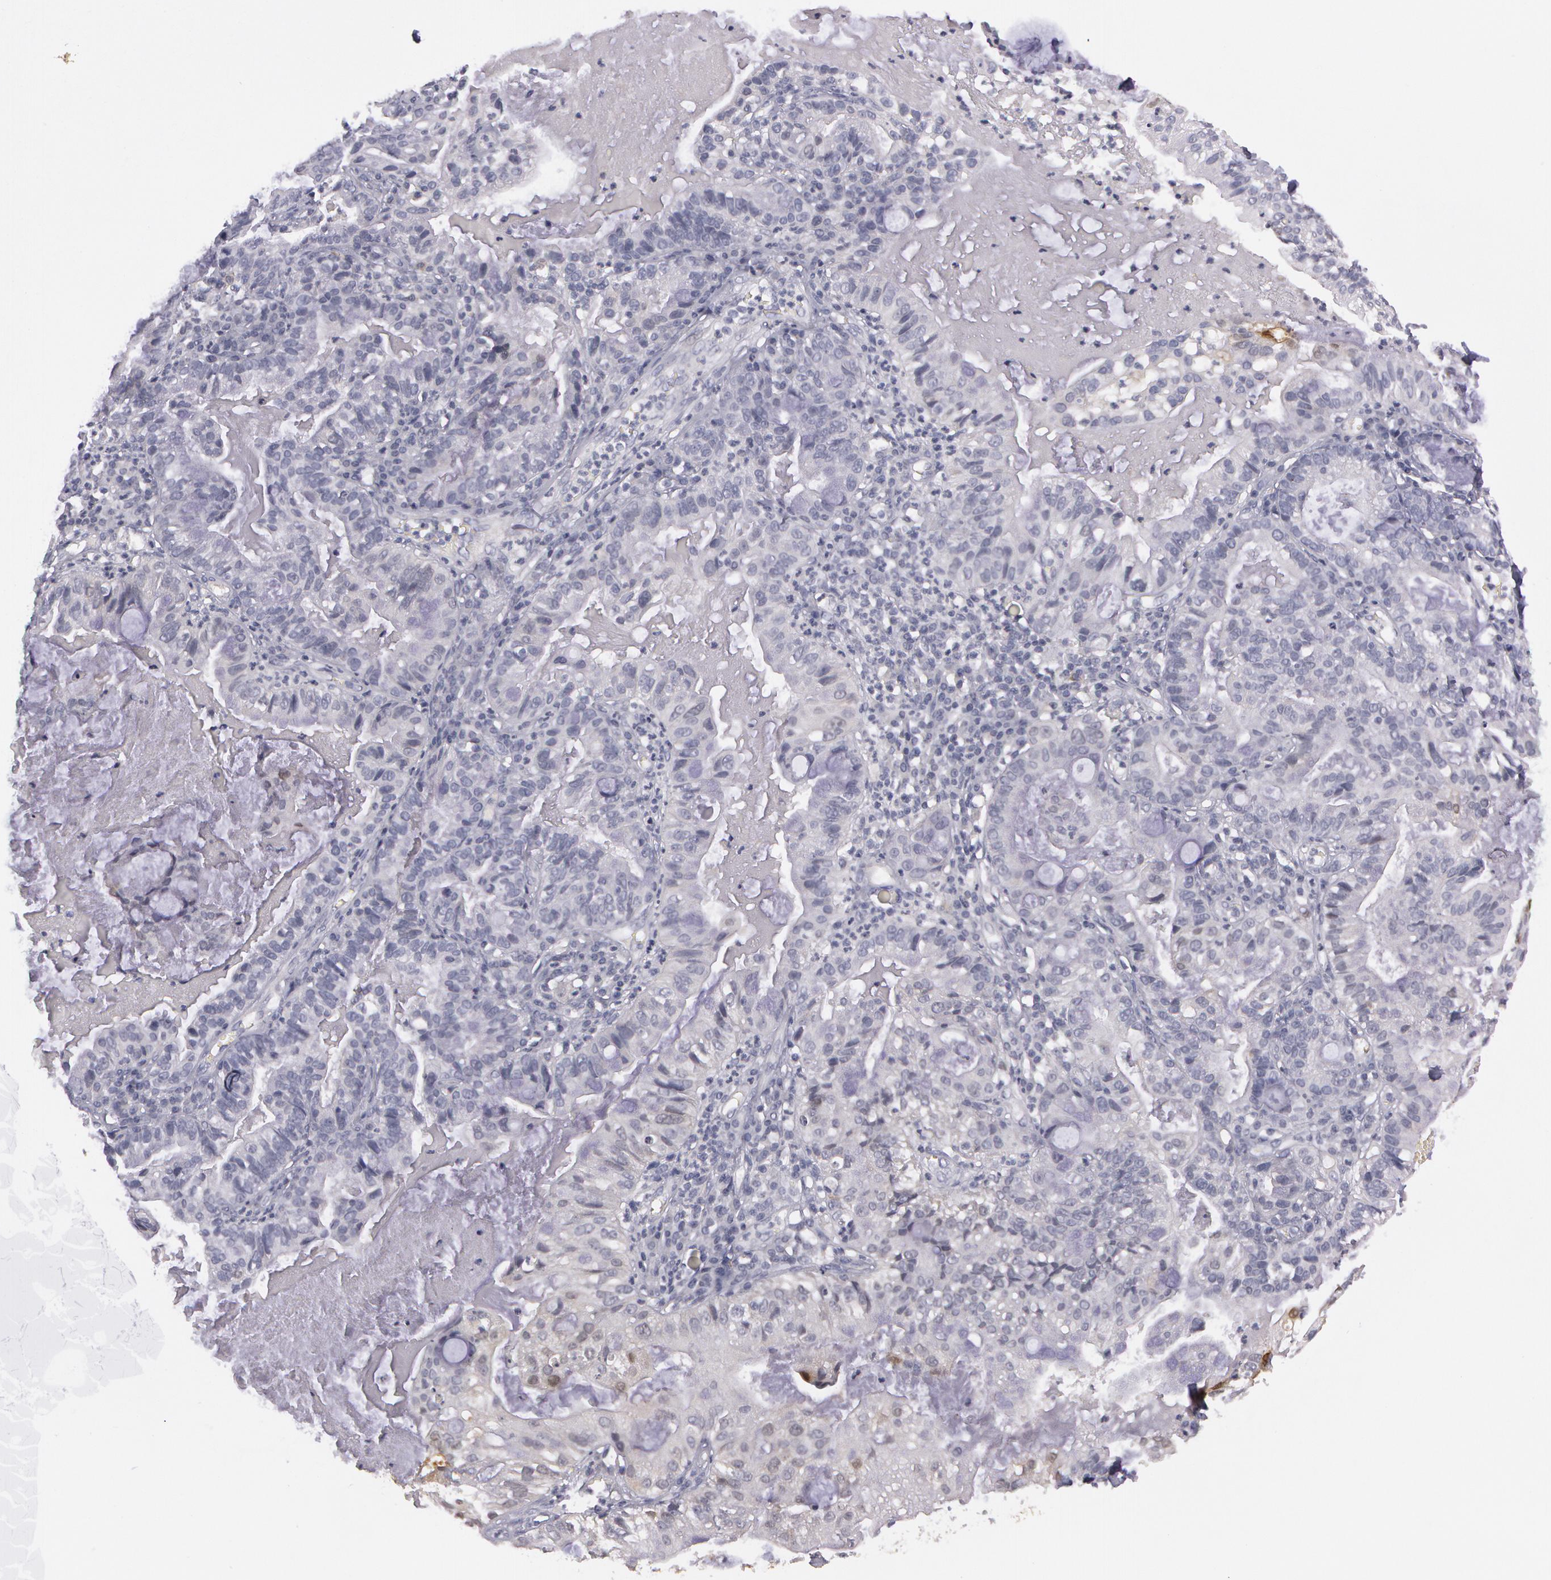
{"staining": {"intensity": "negative", "quantity": "none", "location": "none"}, "tissue": "cervical cancer", "cell_type": "Tumor cells", "image_type": "cancer", "snomed": [{"axis": "morphology", "description": "Adenocarcinoma, NOS"}, {"axis": "topography", "description": "Cervix"}], "caption": "Immunohistochemistry photomicrograph of neoplastic tissue: cervical cancer (adenocarcinoma) stained with DAB displays no significant protein staining in tumor cells.", "gene": "IL1RN", "patient": {"sex": "female", "age": 41}}